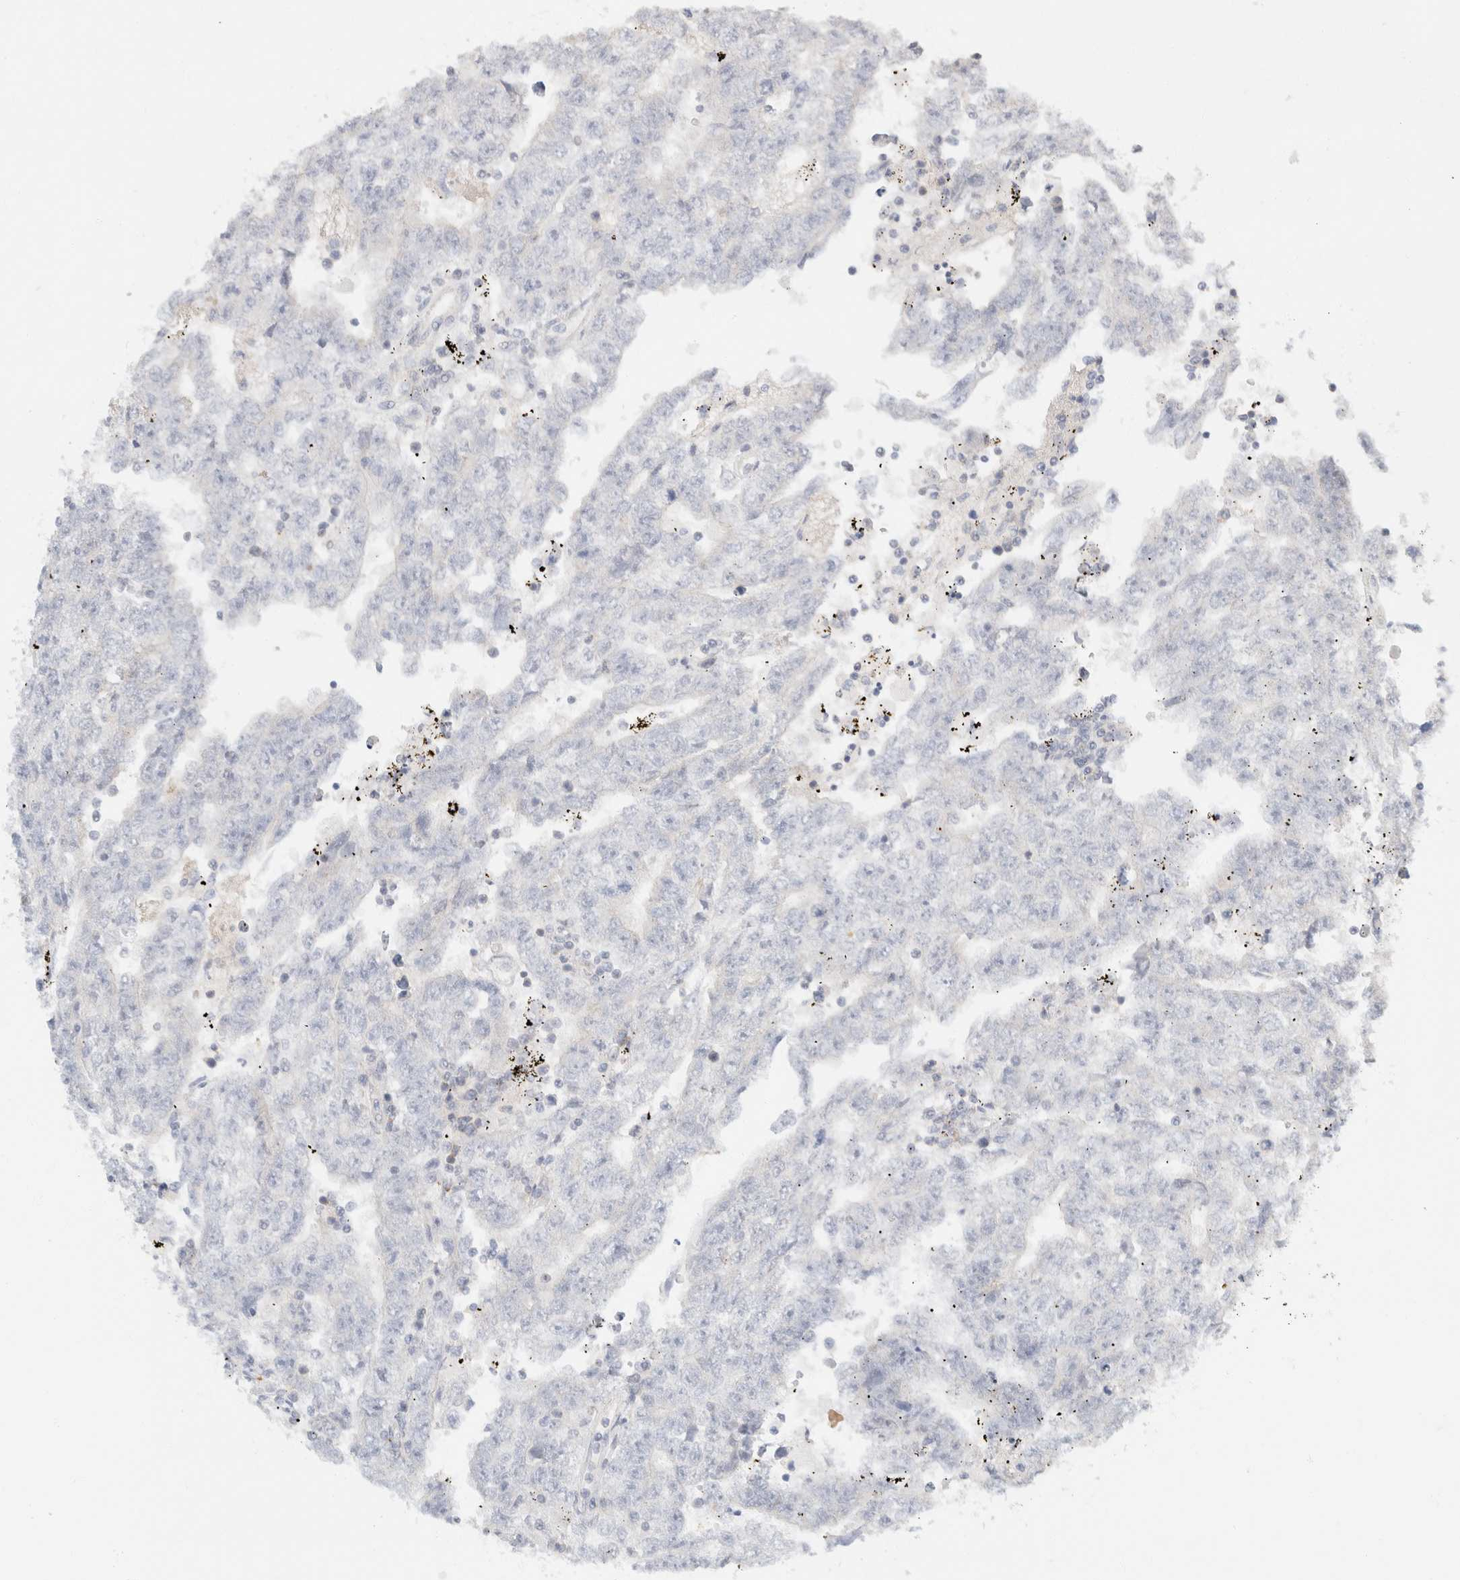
{"staining": {"intensity": "negative", "quantity": "none", "location": "none"}, "tissue": "testis cancer", "cell_type": "Tumor cells", "image_type": "cancer", "snomed": [{"axis": "morphology", "description": "Carcinoma, Embryonal, NOS"}, {"axis": "topography", "description": "Testis"}], "caption": "The IHC histopathology image has no significant expression in tumor cells of embryonal carcinoma (testis) tissue.", "gene": "SH3GLB2", "patient": {"sex": "male", "age": 25}}